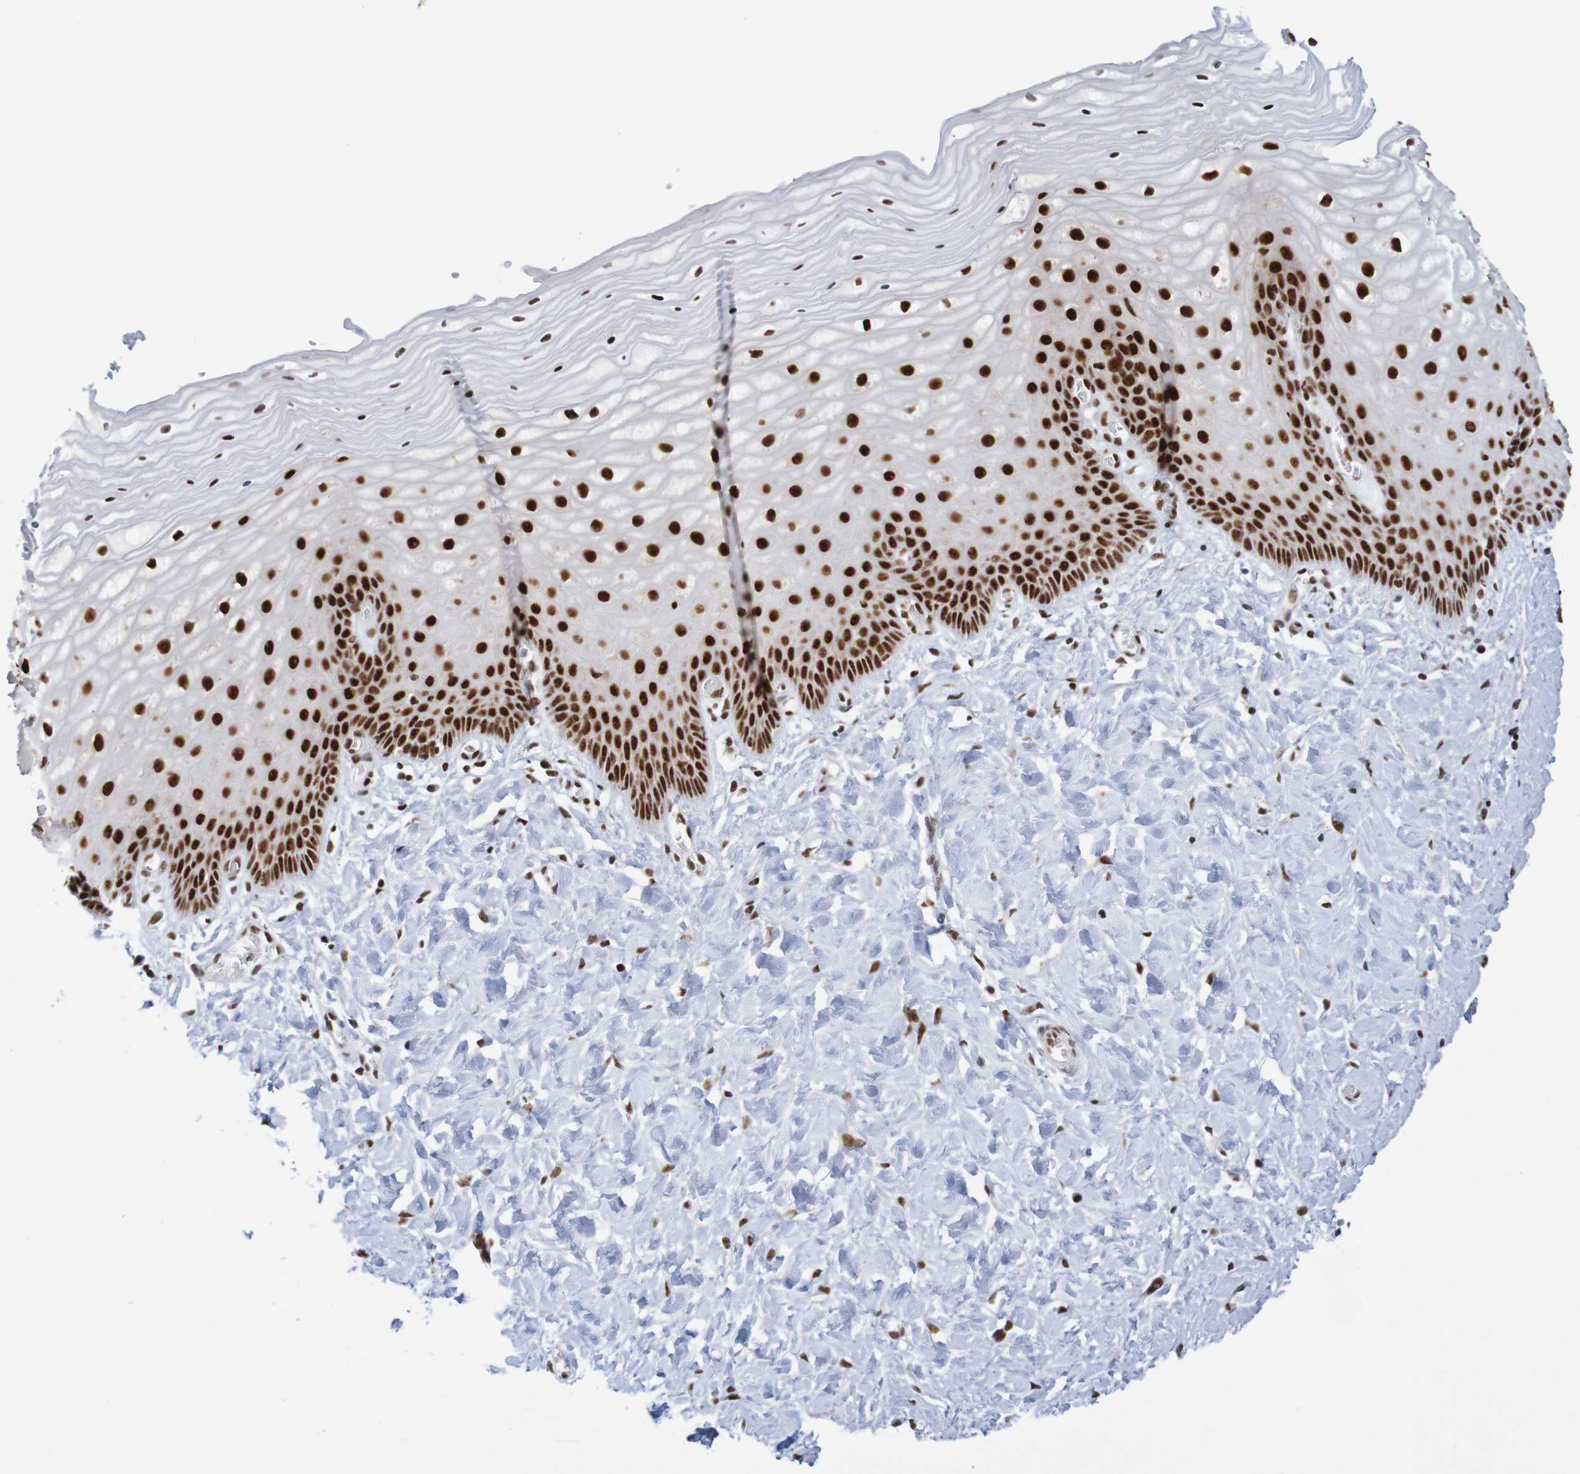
{"staining": {"intensity": "strong", "quantity": ">75%", "location": "nuclear"}, "tissue": "cervix", "cell_type": "Glandular cells", "image_type": "normal", "snomed": [{"axis": "morphology", "description": "Normal tissue, NOS"}, {"axis": "topography", "description": "Cervix"}], "caption": "A histopathology image of cervix stained for a protein exhibits strong nuclear brown staining in glandular cells.", "gene": "THRAP3", "patient": {"sex": "female", "age": 55}}